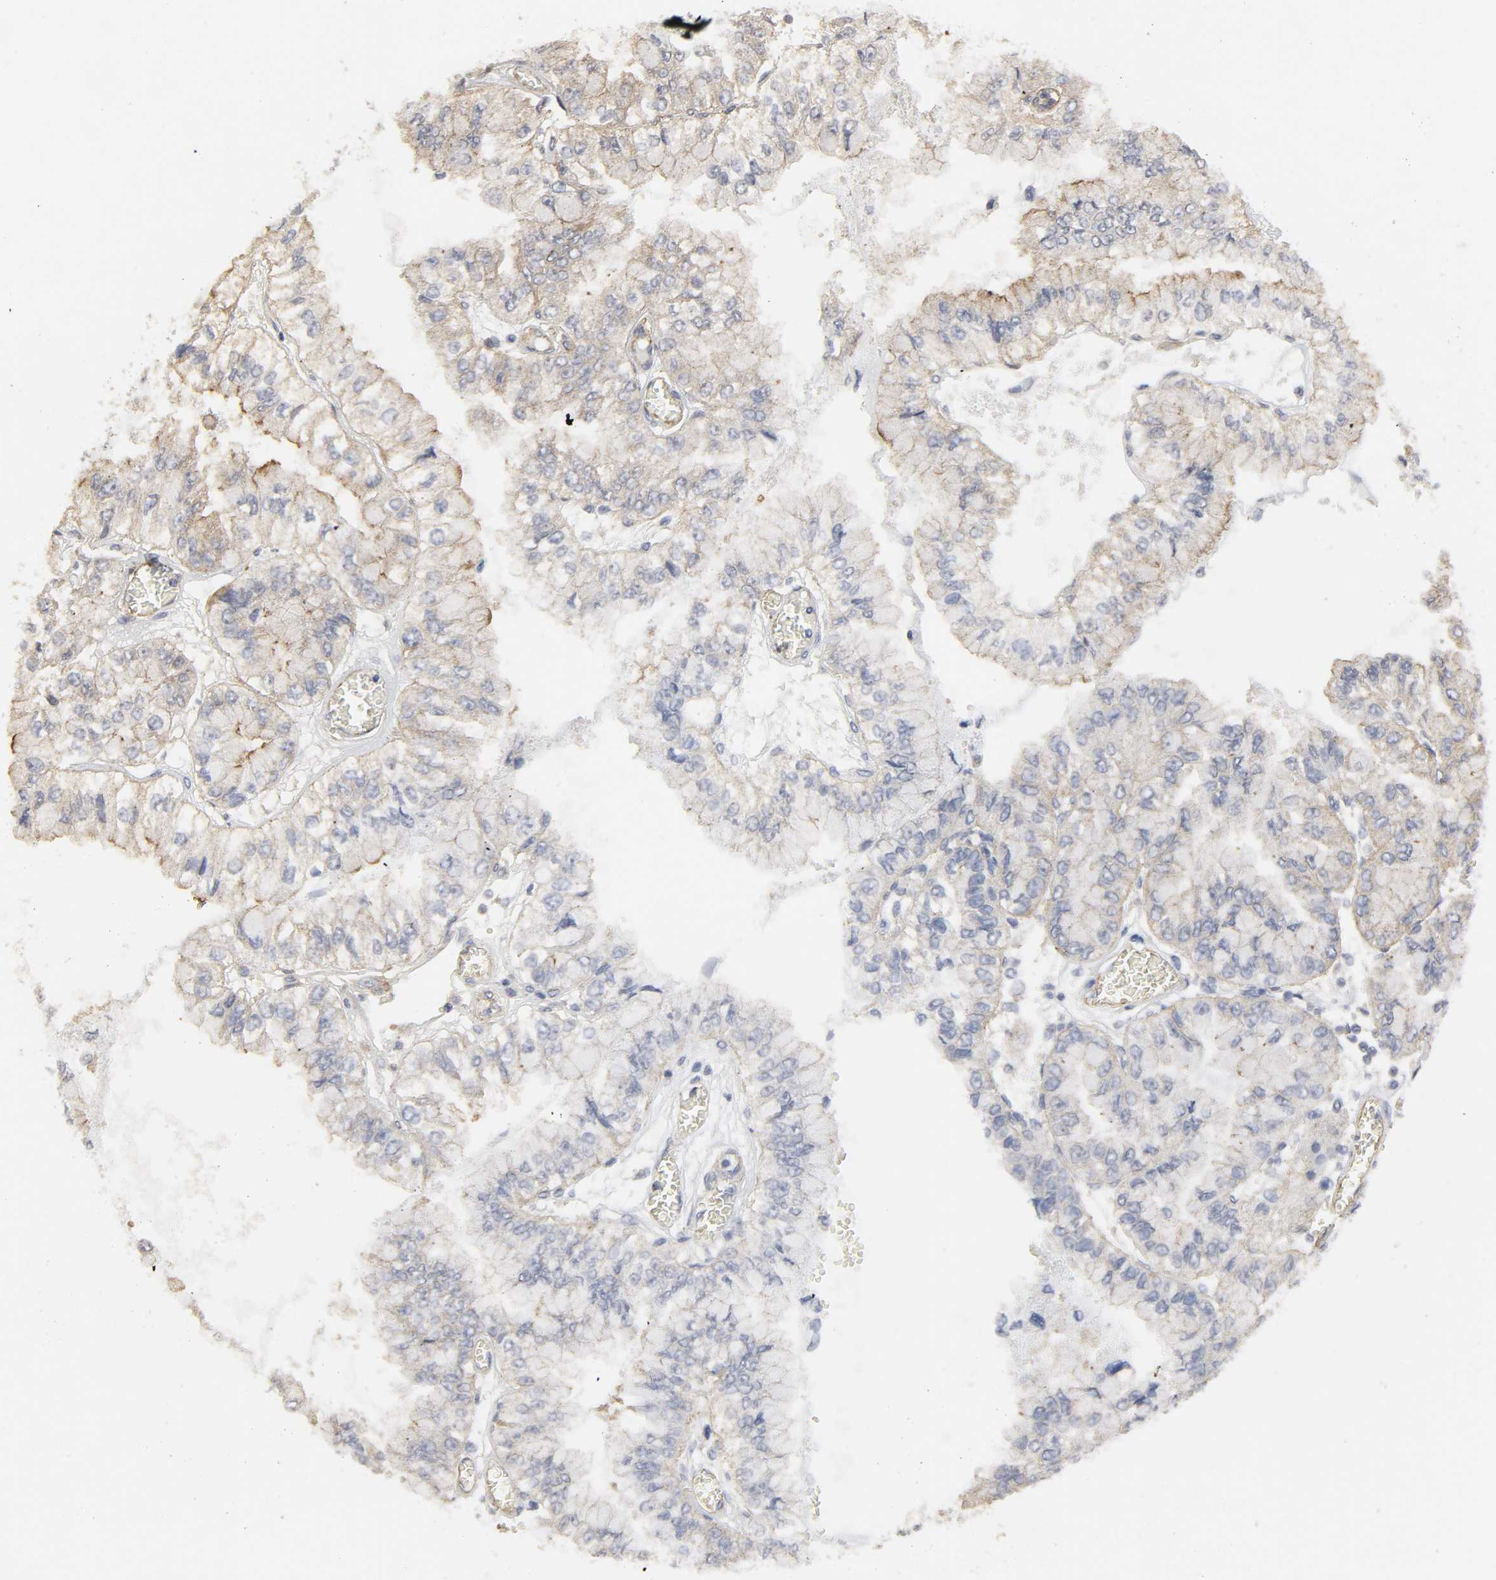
{"staining": {"intensity": "moderate", "quantity": "25%-75%", "location": "cytoplasmic/membranous"}, "tissue": "liver cancer", "cell_type": "Tumor cells", "image_type": "cancer", "snomed": [{"axis": "morphology", "description": "Cholangiocarcinoma"}, {"axis": "topography", "description": "Liver"}], "caption": "Human cholangiocarcinoma (liver) stained with a protein marker displays moderate staining in tumor cells.", "gene": "SH3GLB1", "patient": {"sex": "female", "age": 79}}